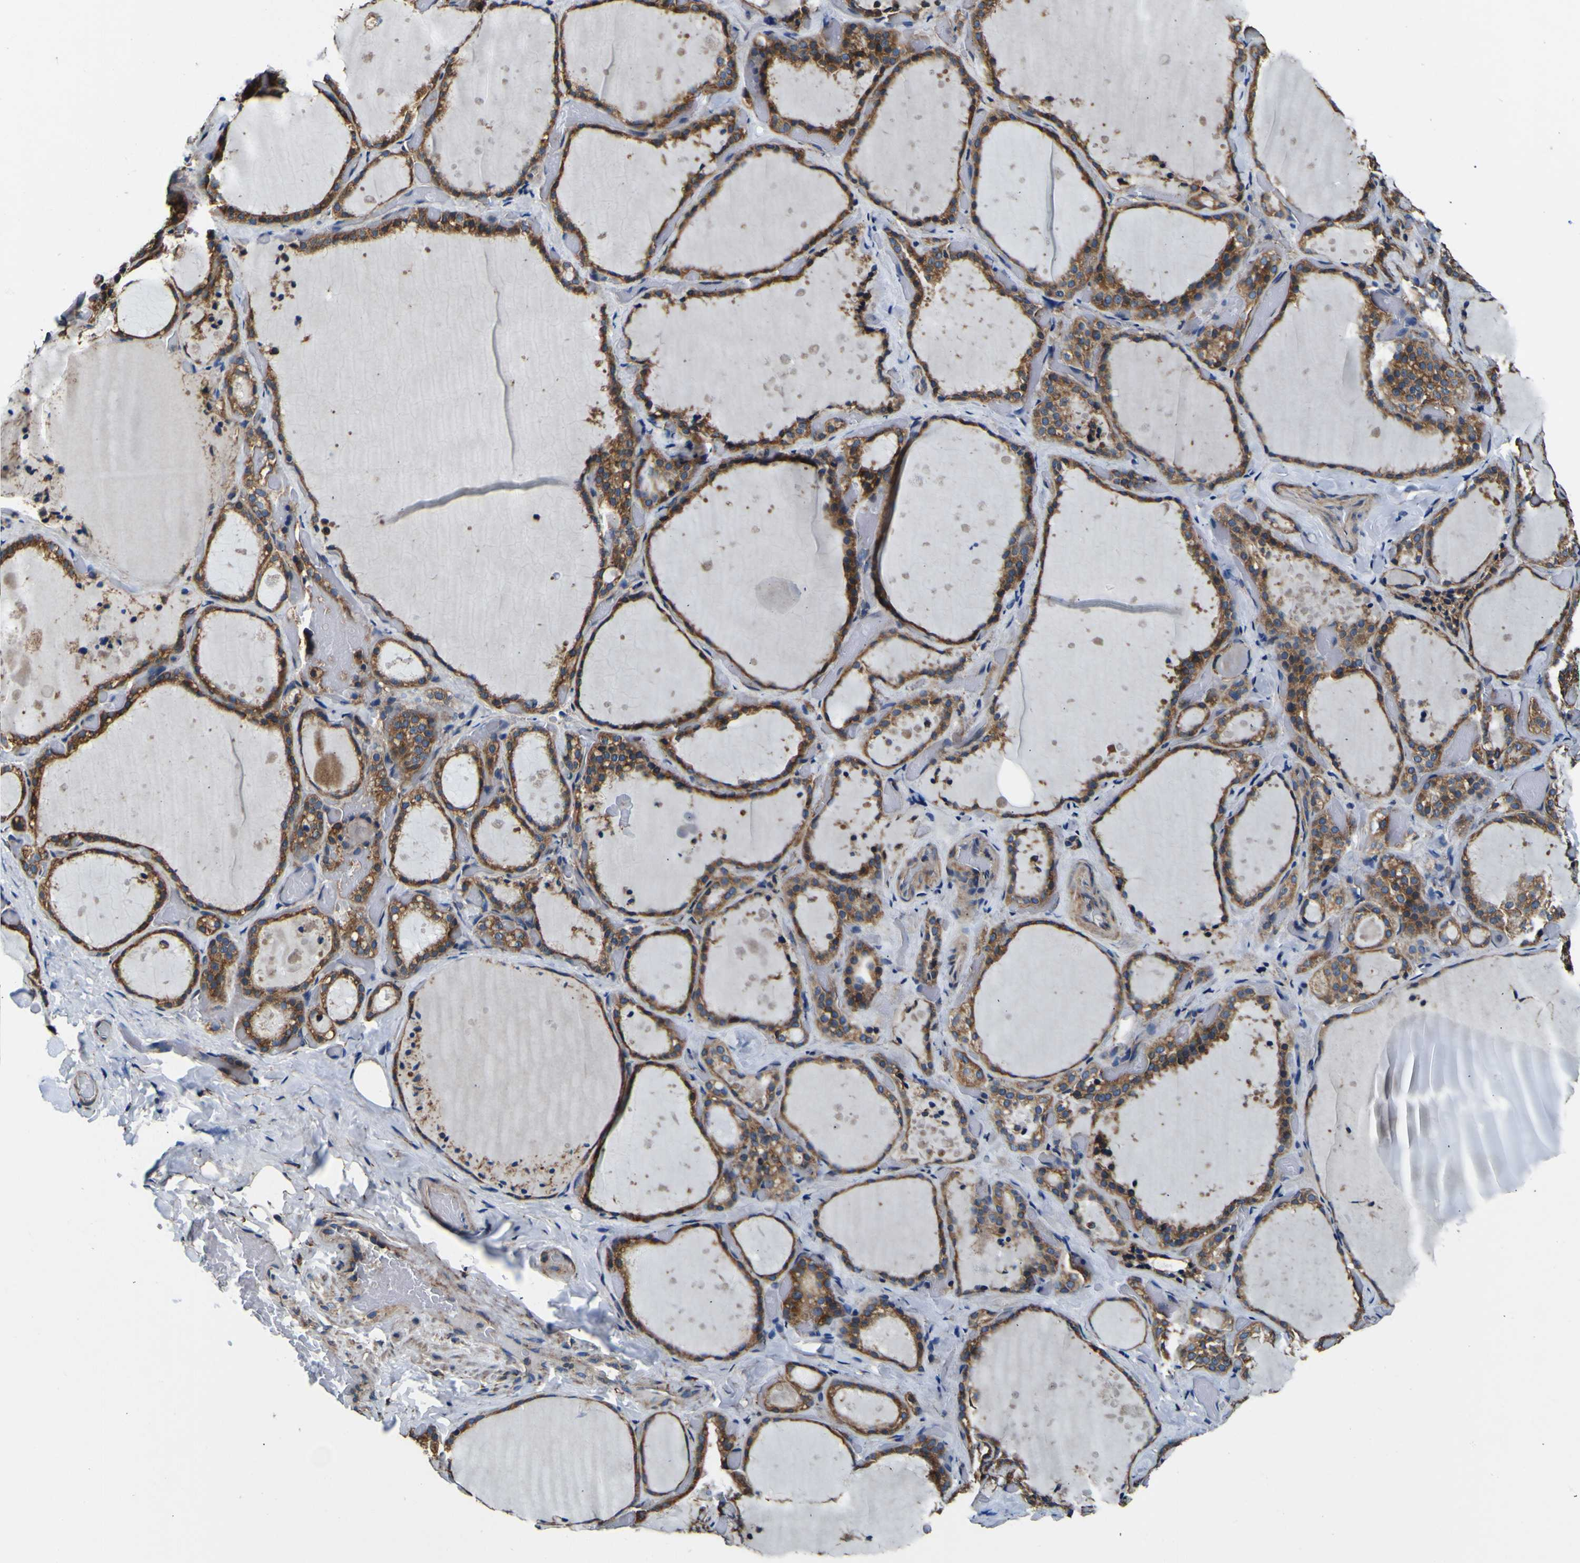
{"staining": {"intensity": "moderate", "quantity": ">75%", "location": "cytoplasmic/membranous"}, "tissue": "thyroid gland", "cell_type": "Glandular cells", "image_type": "normal", "snomed": [{"axis": "morphology", "description": "Normal tissue, NOS"}, {"axis": "topography", "description": "Thyroid gland"}], "caption": "Protein expression analysis of unremarkable thyroid gland reveals moderate cytoplasmic/membranous positivity in about >75% of glandular cells.", "gene": "INPP5A", "patient": {"sex": "female", "age": 44}}